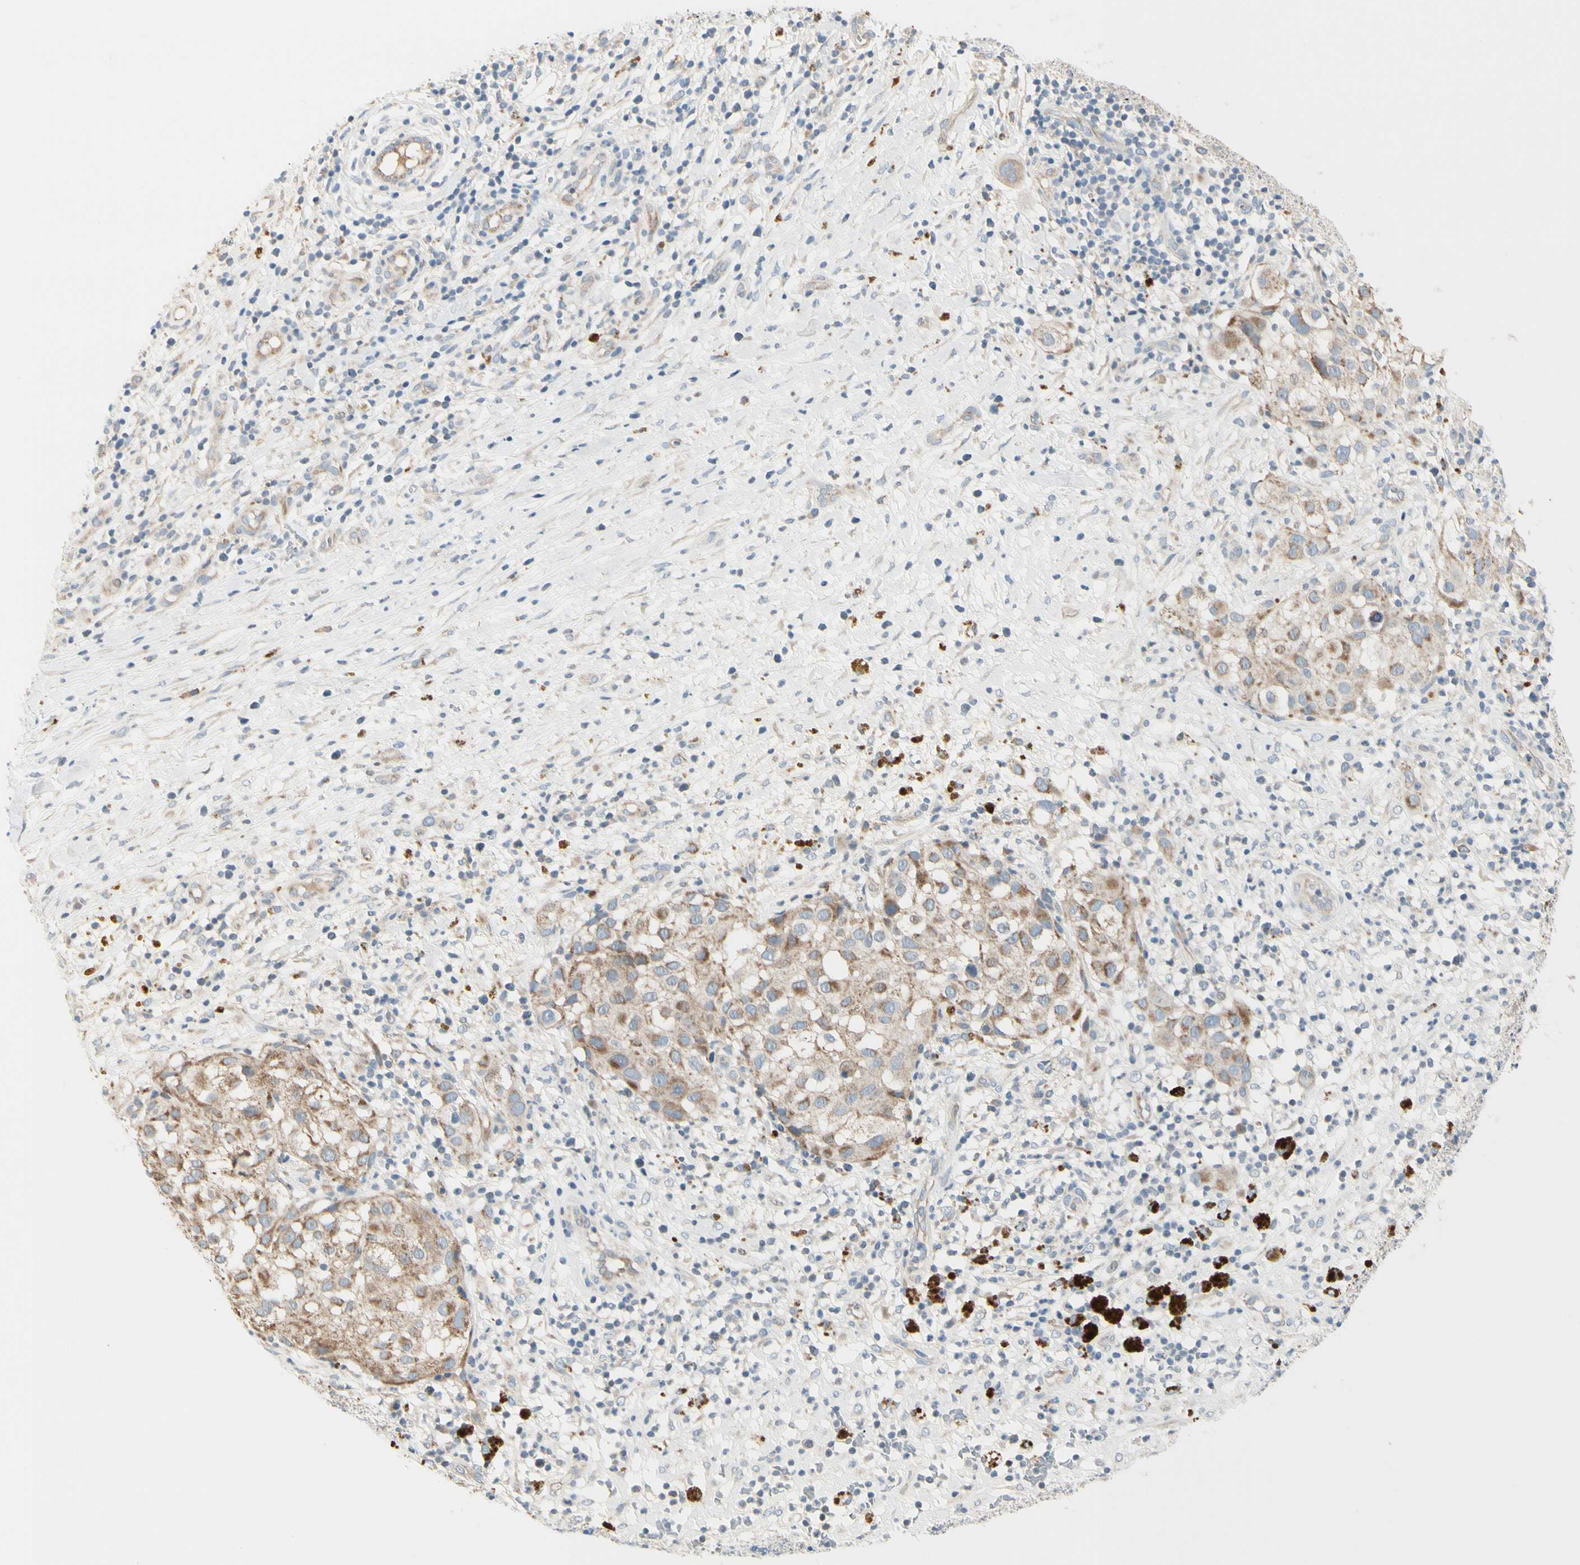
{"staining": {"intensity": "weak", "quantity": ">75%", "location": "cytoplasmic/membranous"}, "tissue": "melanoma", "cell_type": "Tumor cells", "image_type": "cancer", "snomed": [{"axis": "morphology", "description": "Necrosis, NOS"}, {"axis": "morphology", "description": "Malignant melanoma, NOS"}, {"axis": "topography", "description": "Skin"}], "caption": "Immunohistochemistry (IHC) staining of melanoma, which demonstrates low levels of weak cytoplasmic/membranous expression in approximately >75% of tumor cells indicating weak cytoplasmic/membranous protein staining. The staining was performed using DAB (3,3'-diaminobenzidine) (brown) for protein detection and nuclei were counterstained in hematoxylin (blue).", "gene": "EPHA3", "patient": {"sex": "female", "age": 87}}